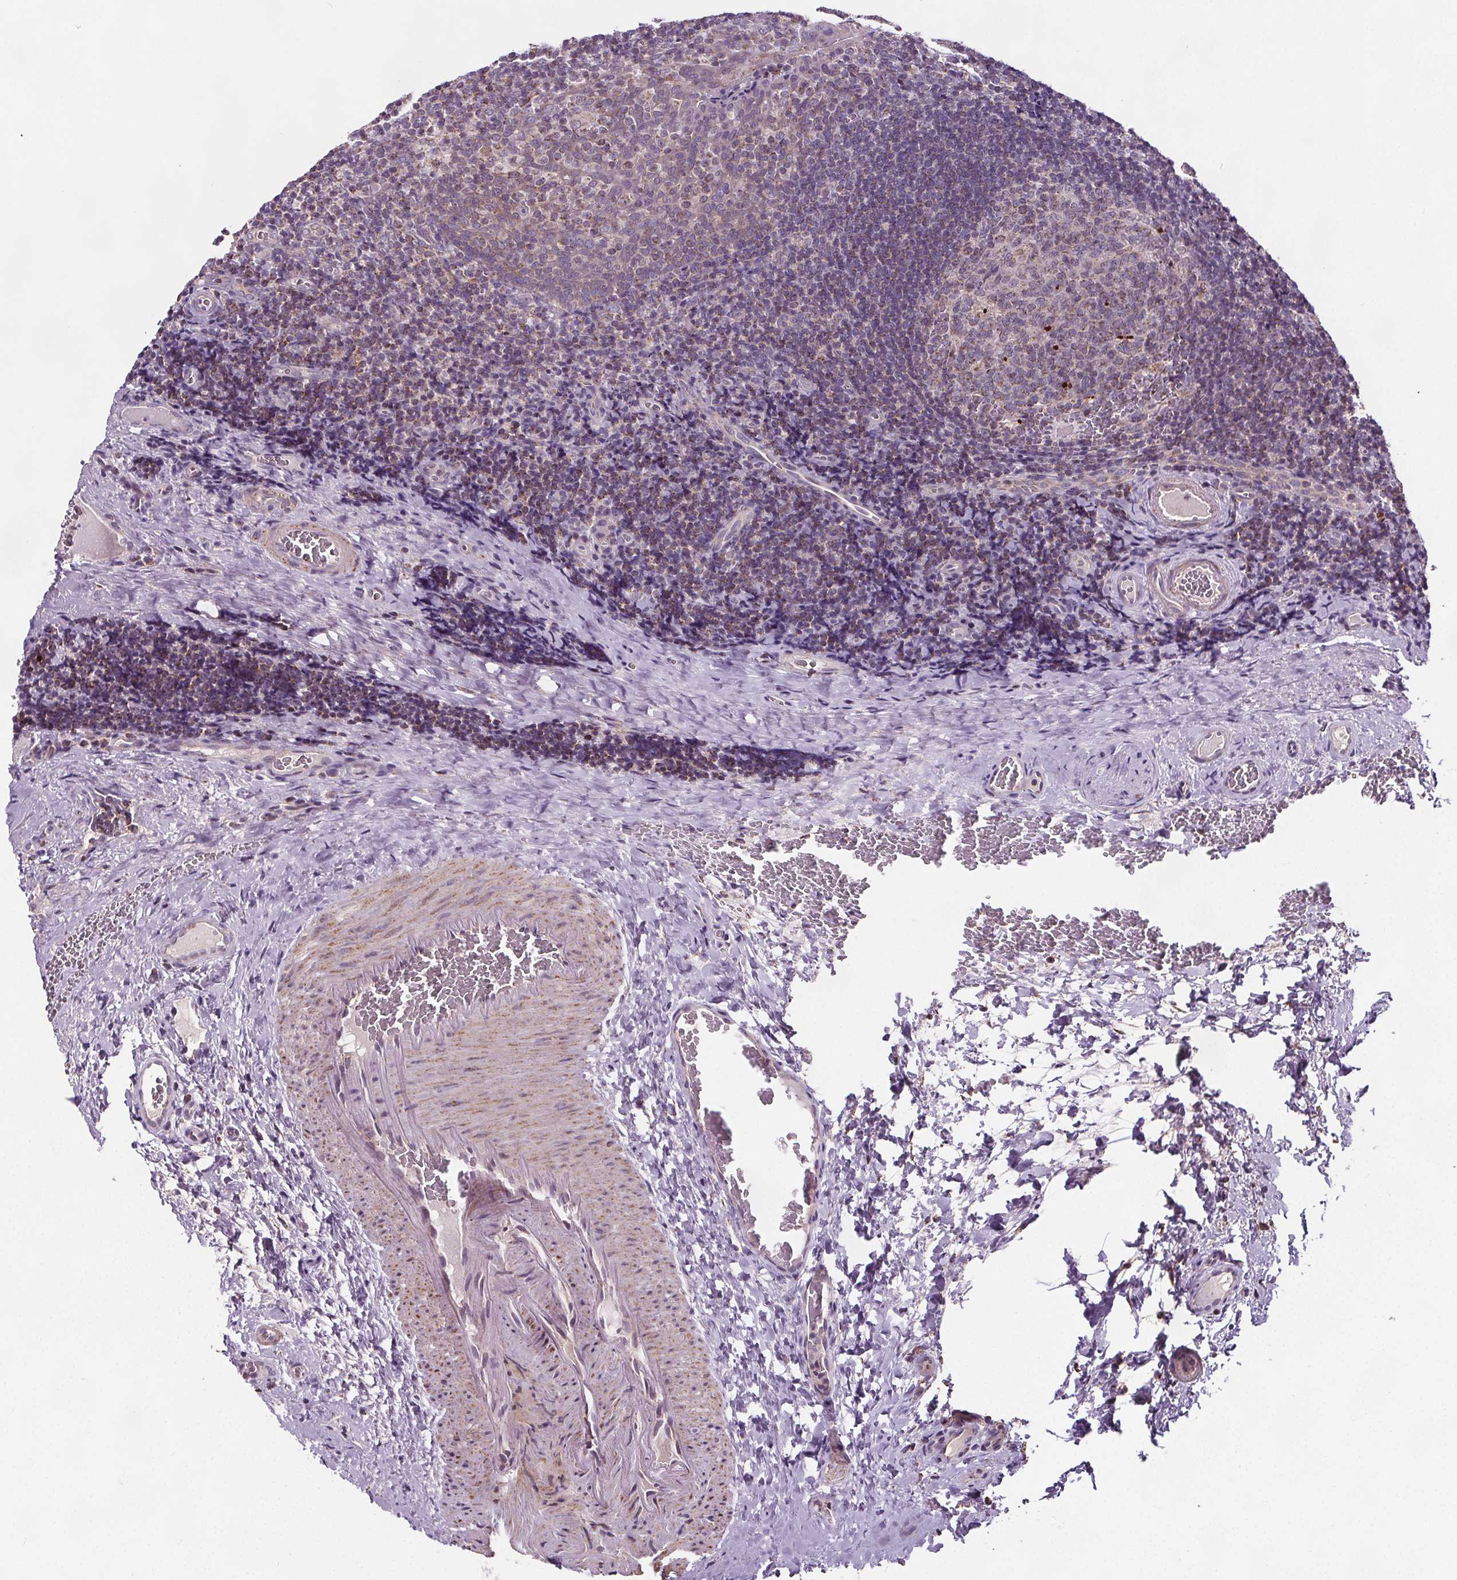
{"staining": {"intensity": "weak", "quantity": "25%-75%", "location": "cytoplasmic/membranous"}, "tissue": "tonsil", "cell_type": "Germinal center cells", "image_type": "normal", "snomed": [{"axis": "morphology", "description": "Normal tissue, NOS"}, {"axis": "morphology", "description": "Inflammation, NOS"}, {"axis": "topography", "description": "Tonsil"}], "caption": "High-power microscopy captured an IHC photomicrograph of unremarkable tonsil, revealing weak cytoplasmic/membranous staining in approximately 25%-75% of germinal center cells.", "gene": "SUCLA2", "patient": {"sex": "female", "age": 31}}